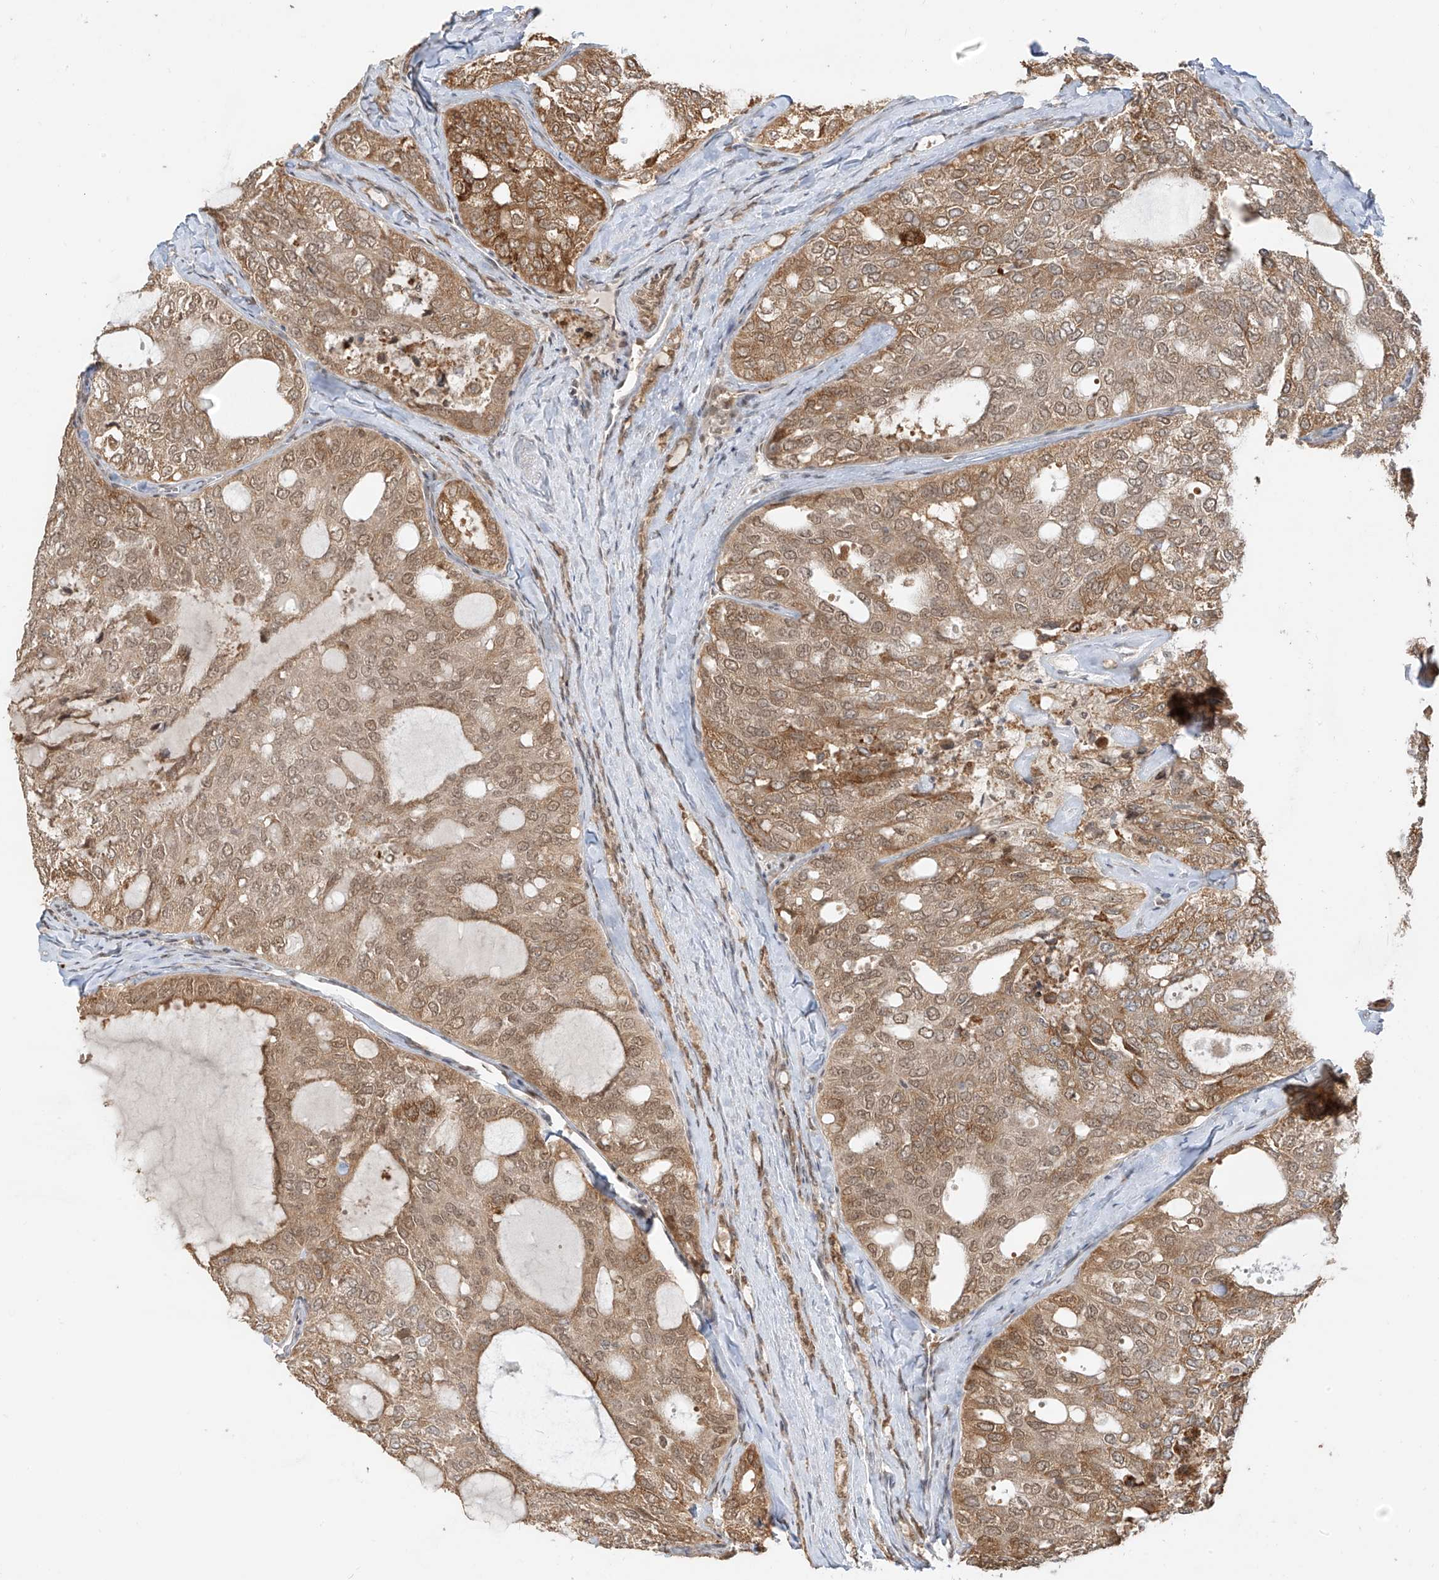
{"staining": {"intensity": "moderate", "quantity": ">75%", "location": "cytoplasmic/membranous,nuclear"}, "tissue": "thyroid cancer", "cell_type": "Tumor cells", "image_type": "cancer", "snomed": [{"axis": "morphology", "description": "Follicular adenoma carcinoma, NOS"}, {"axis": "topography", "description": "Thyroid gland"}], "caption": "Moderate cytoplasmic/membranous and nuclear protein staining is seen in approximately >75% of tumor cells in thyroid cancer.", "gene": "ZMYM2", "patient": {"sex": "male", "age": 75}}